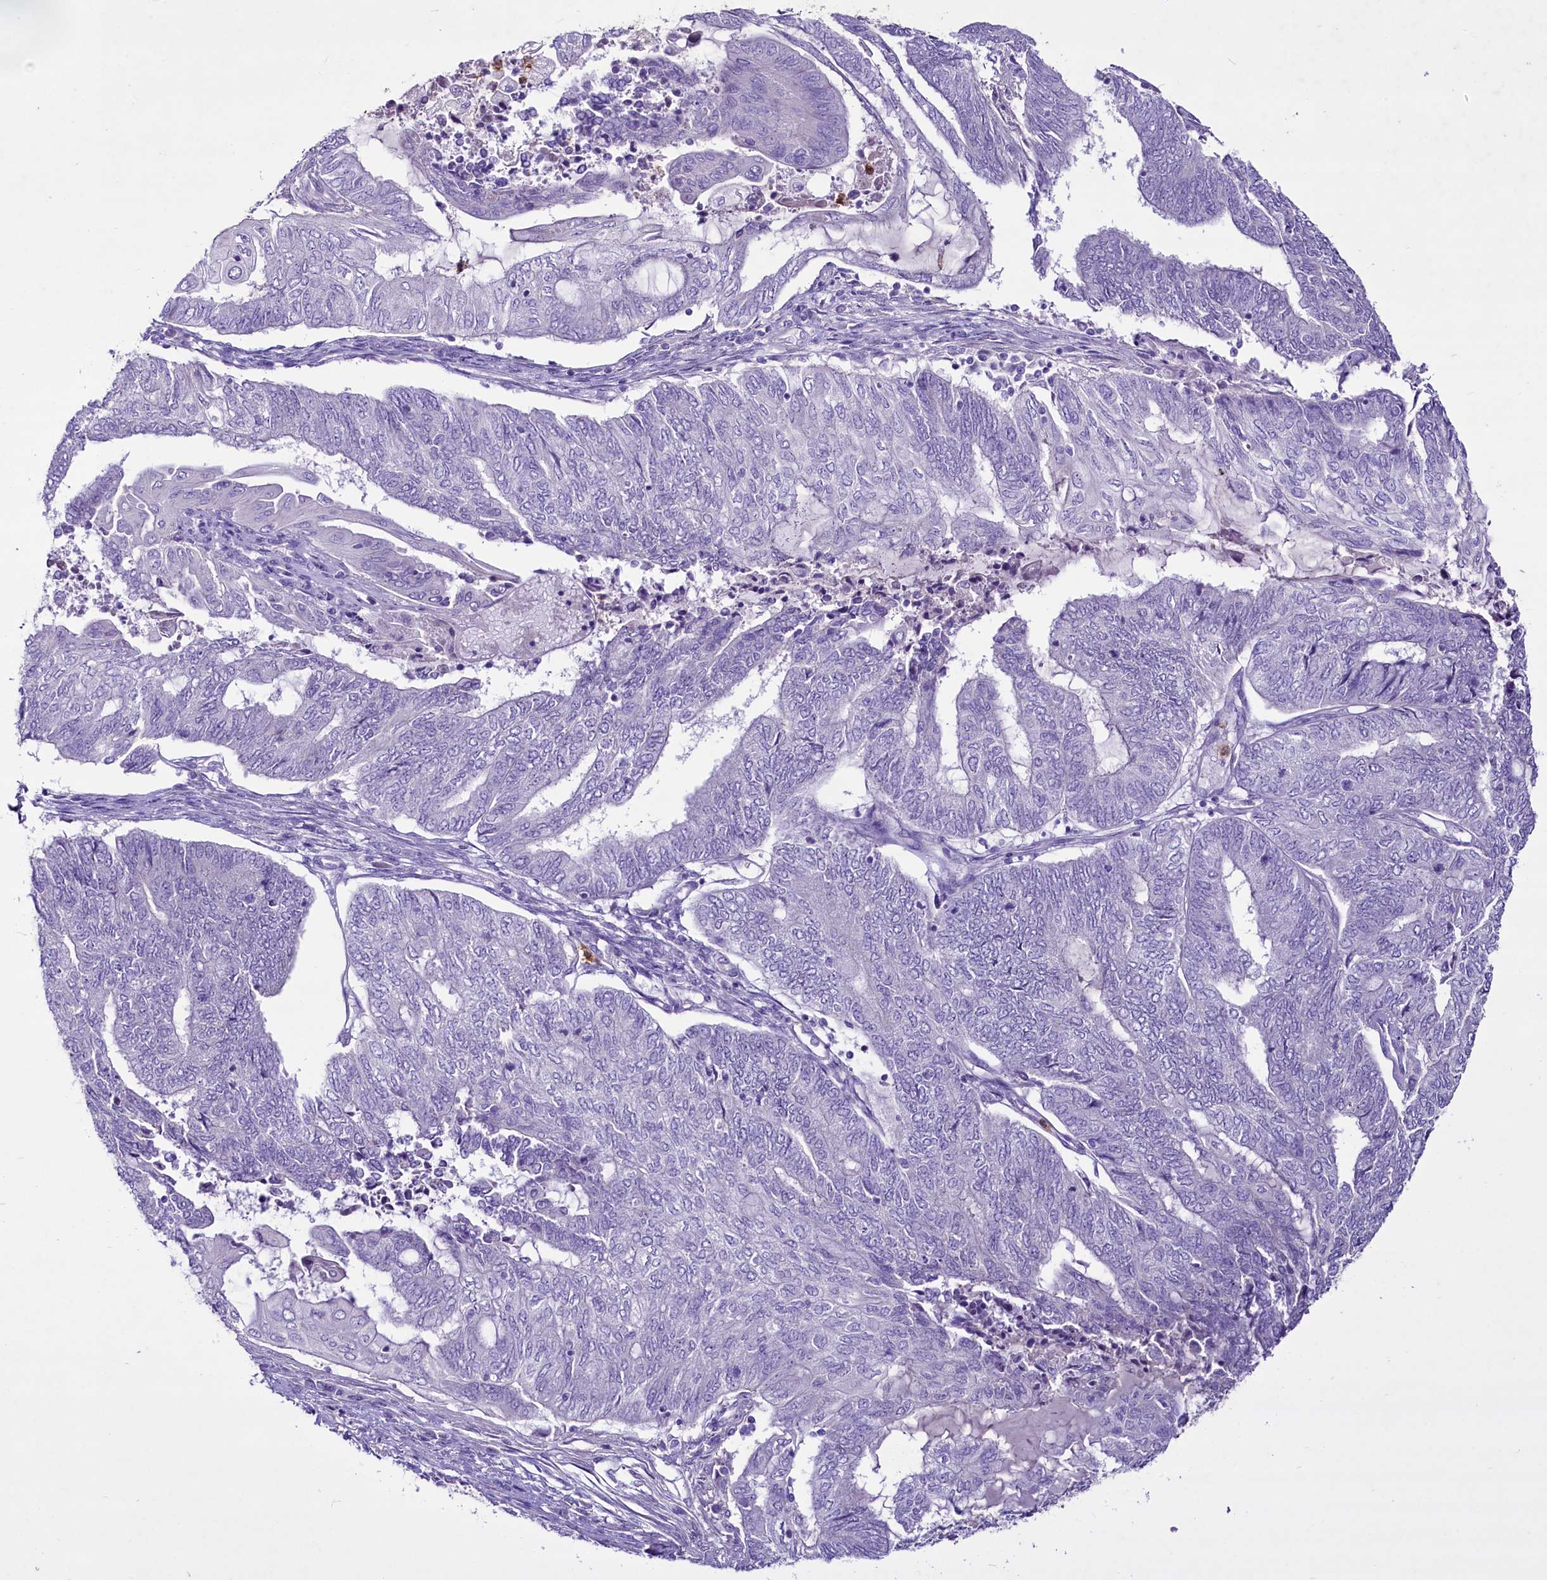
{"staining": {"intensity": "negative", "quantity": "none", "location": "none"}, "tissue": "endometrial cancer", "cell_type": "Tumor cells", "image_type": "cancer", "snomed": [{"axis": "morphology", "description": "Adenocarcinoma, NOS"}, {"axis": "topography", "description": "Uterus"}, {"axis": "topography", "description": "Endometrium"}], "caption": "Tumor cells are negative for protein expression in human endometrial cancer.", "gene": "FAM209B", "patient": {"sex": "female", "age": 70}}